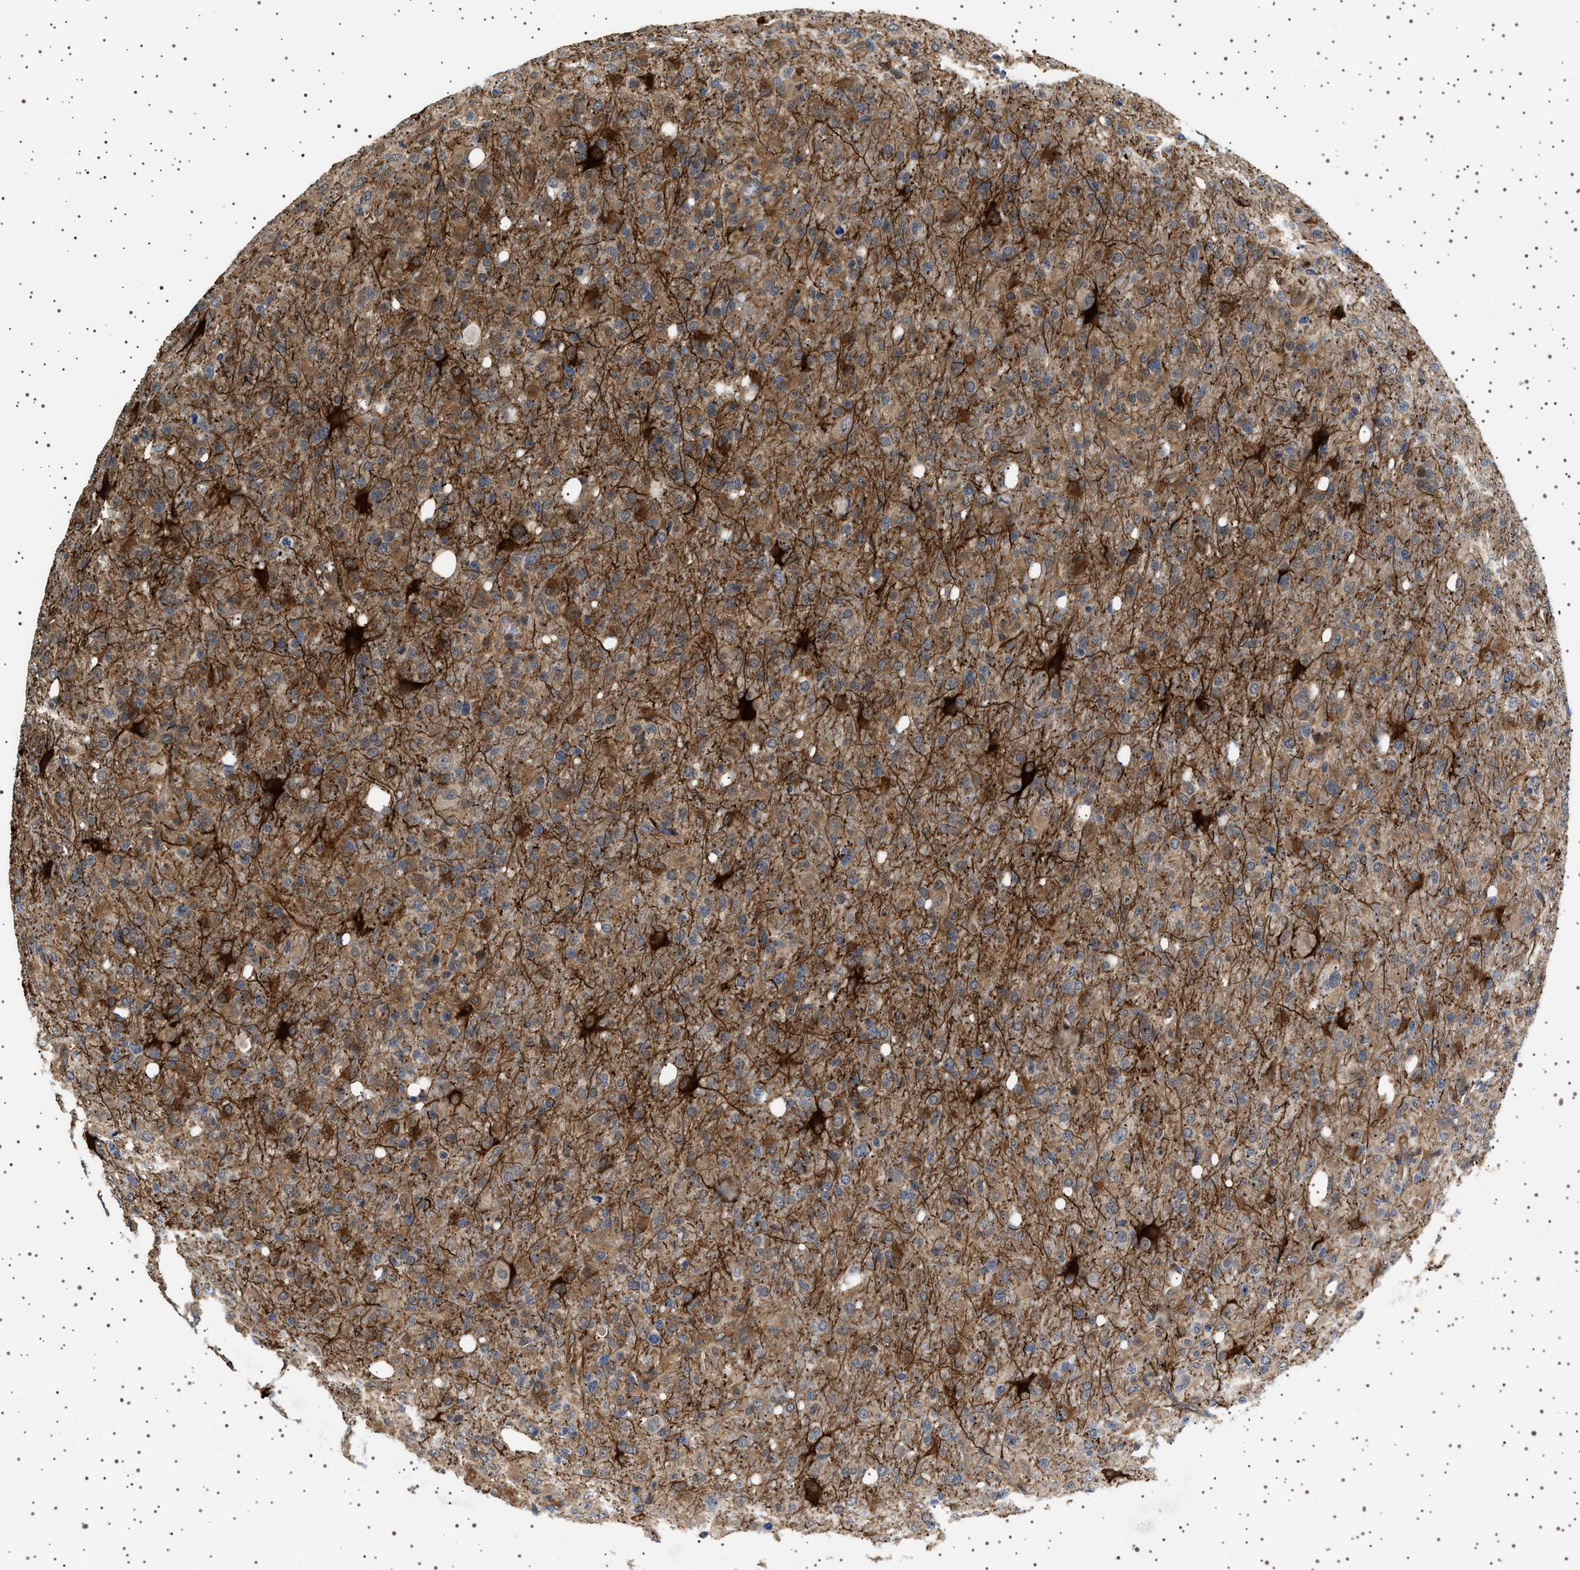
{"staining": {"intensity": "weak", "quantity": "25%-75%", "location": "cytoplasmic/membranous"}, "tissue": "glioma", "cell_type": "Tumor cells", "image_type": "cancer", "snomed": [{"axis": "morphology", "description": "Glioma, malignant, High grade"}, {"axis": "topography", "description": "Brain"}], "caption": "The image reveals immunohistochemical staining of high-grade glioma (malignant). There is weak cytoplasmic/membranous expression is seen in approximately 25%-75% of tumor cells. (brown staining indicates protein expression, while blue staining denotes nuclei).", "gene": "BAG3", "patient": {"sex": "female", "age": 57}}